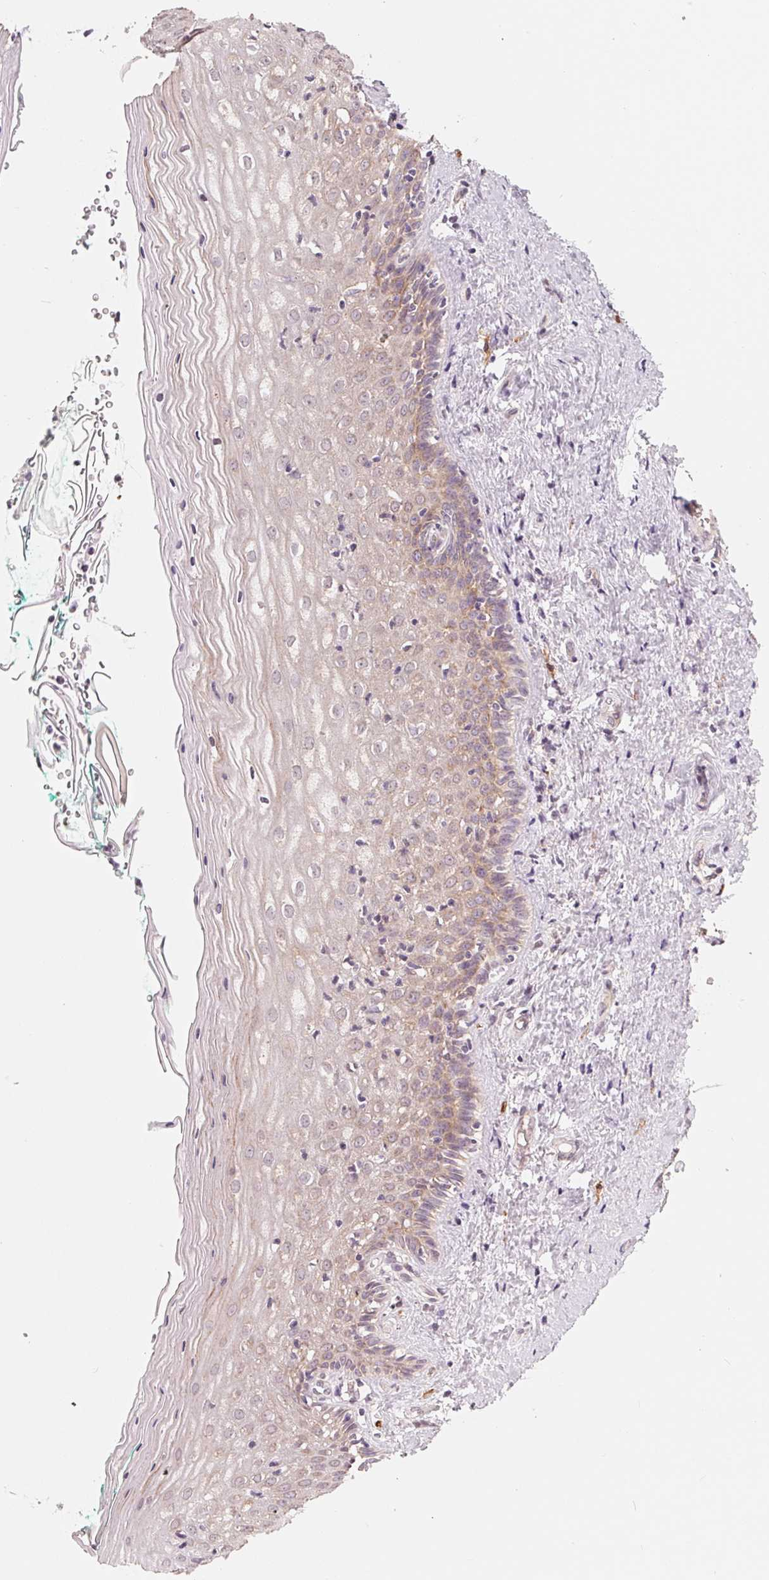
{"staining": {"intensity": "weak", "quantity": "25%-75%", "location": "cytoplasmic/membranous"}, "tissue": "vagina", "cell_type": "Squamous epithelial cells", "image_type": "normal", "snomed": [{"axis": "morphology", "description": "Normal tissue, NOS"}, {"axis": "topography", "description": "Vagina"}], "caption": "Protein expression analysis of benign human vagina reveals weak cytoplasmic/membranous expression in approximately 25%-75% of squamous epithelial cells.", "gene": "GIGYF2", "patient": {"sex": "female", "age": 45}}